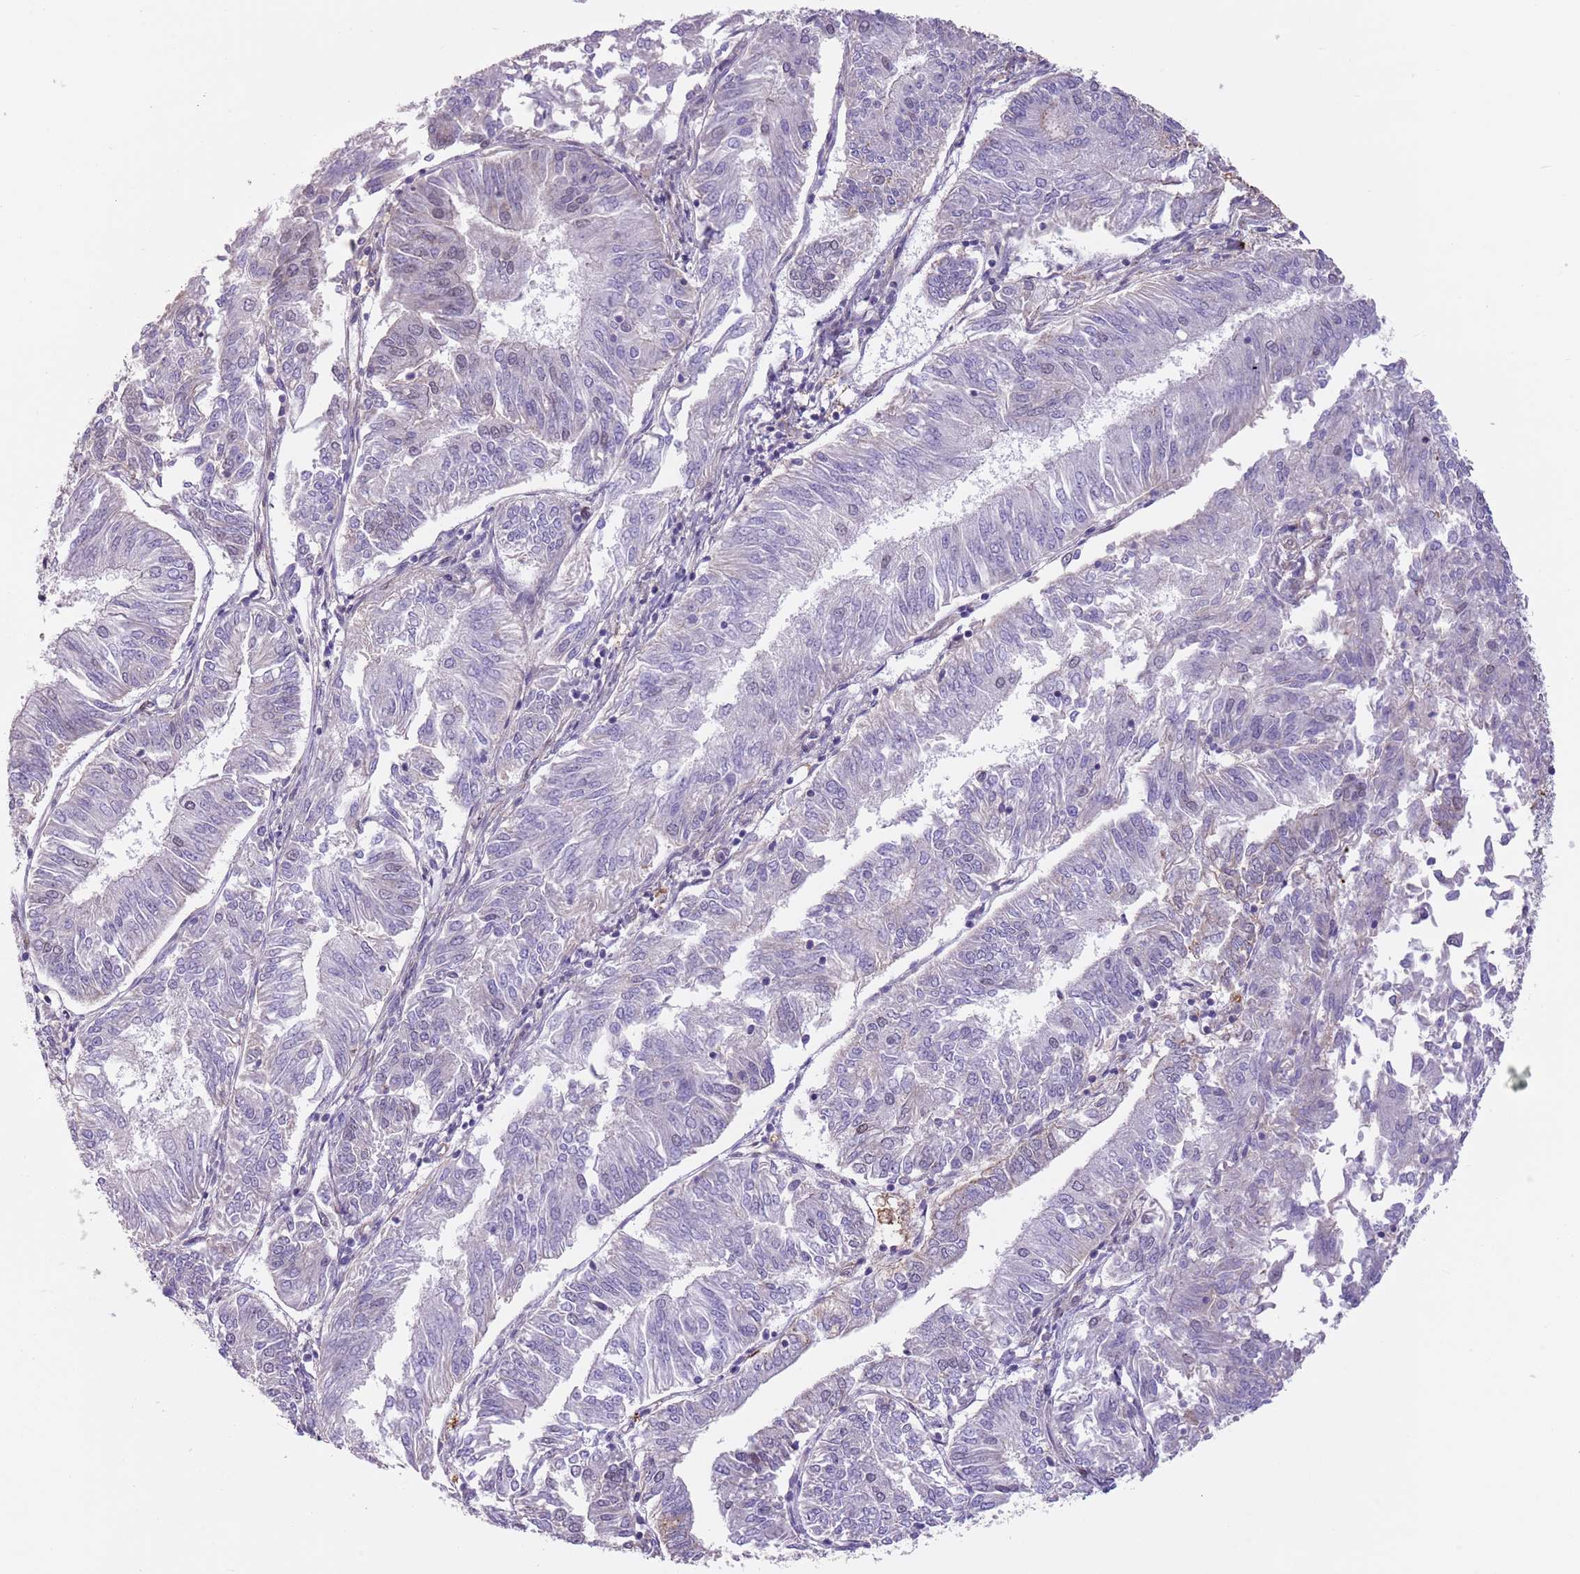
{"staining": {"intensity": "negative", "quantity": "none", "location": "none"}, "tissue": "endometrial cancer", "cell_type": "Tumor cells", "image_type": "cancer", "snomed": [{"axis": "morphology", "description": "Adenocarcinoma, NOS"}, {"axis": "topography", "description": "Endometrium"}], "caption": "Adenocarcinoma (endometrial) was stained to show a protein in brown. There is no significant positivity in tumor cells. The staining is performed using DAB brown chromogen with nuclei counter-stained in using hematoxylin.", "gene": "CREBZF", "patient": {"sex": "female", "age": 58}}